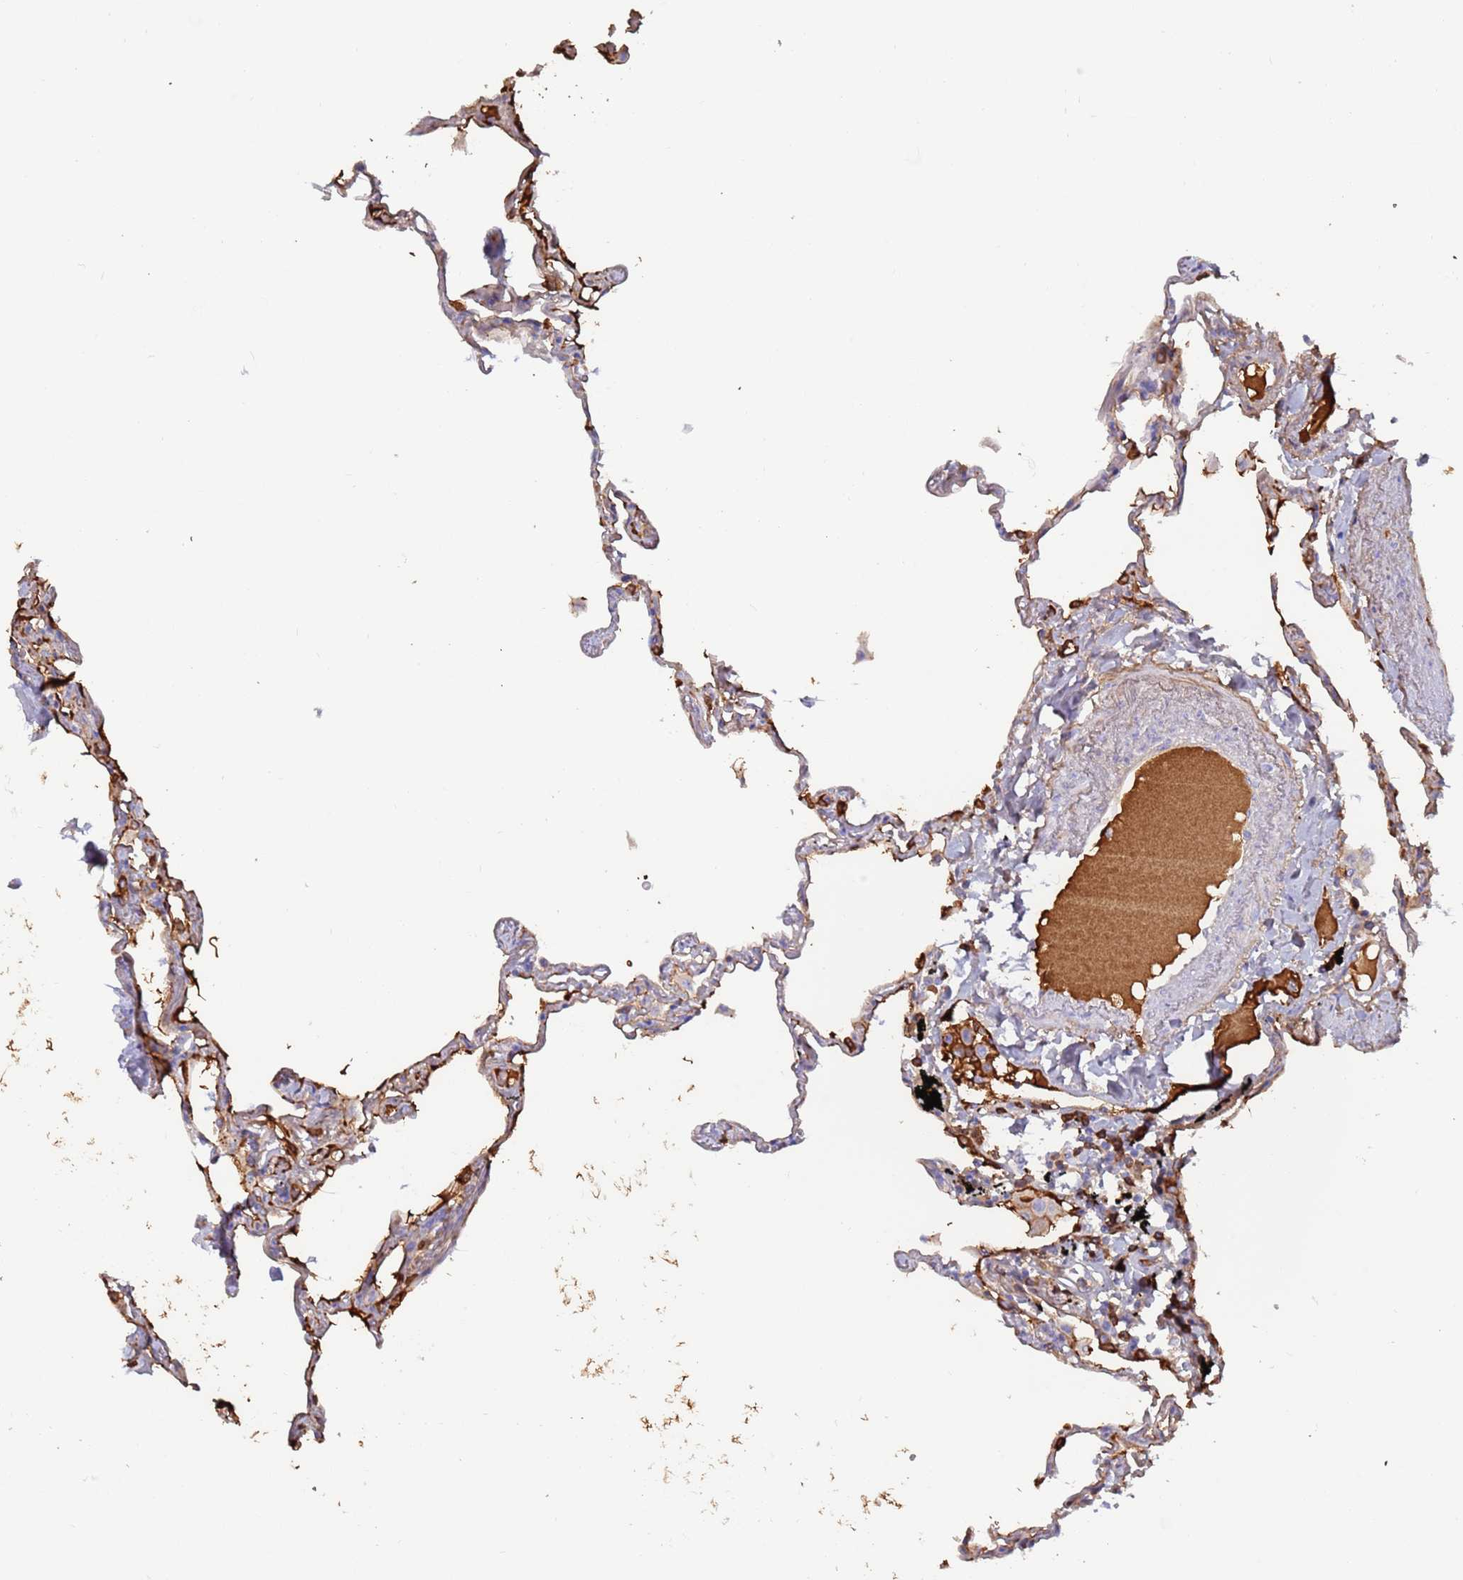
{"staining": {"intensity": "strong", "quantity": "<25%", "location": "cytoplasmic/membranous"}, "tissue": "lung", "cell_type": "Alveolar cells", "image_type": "normal", "snomed": [{"axis": "morphology", "description": "Normal tissue, NOS"}, {"axis": "topography", "description": "Lung"}], "caption": "The photomicrograph demonstrates immunohistochemical staining of benign lung. There is strong cytoplasmic/membranous expression is seen in approximately <25% of alveolar cells.", "gene": "CYSLTR2", "patient": {"sex": "female", "age": 67}}